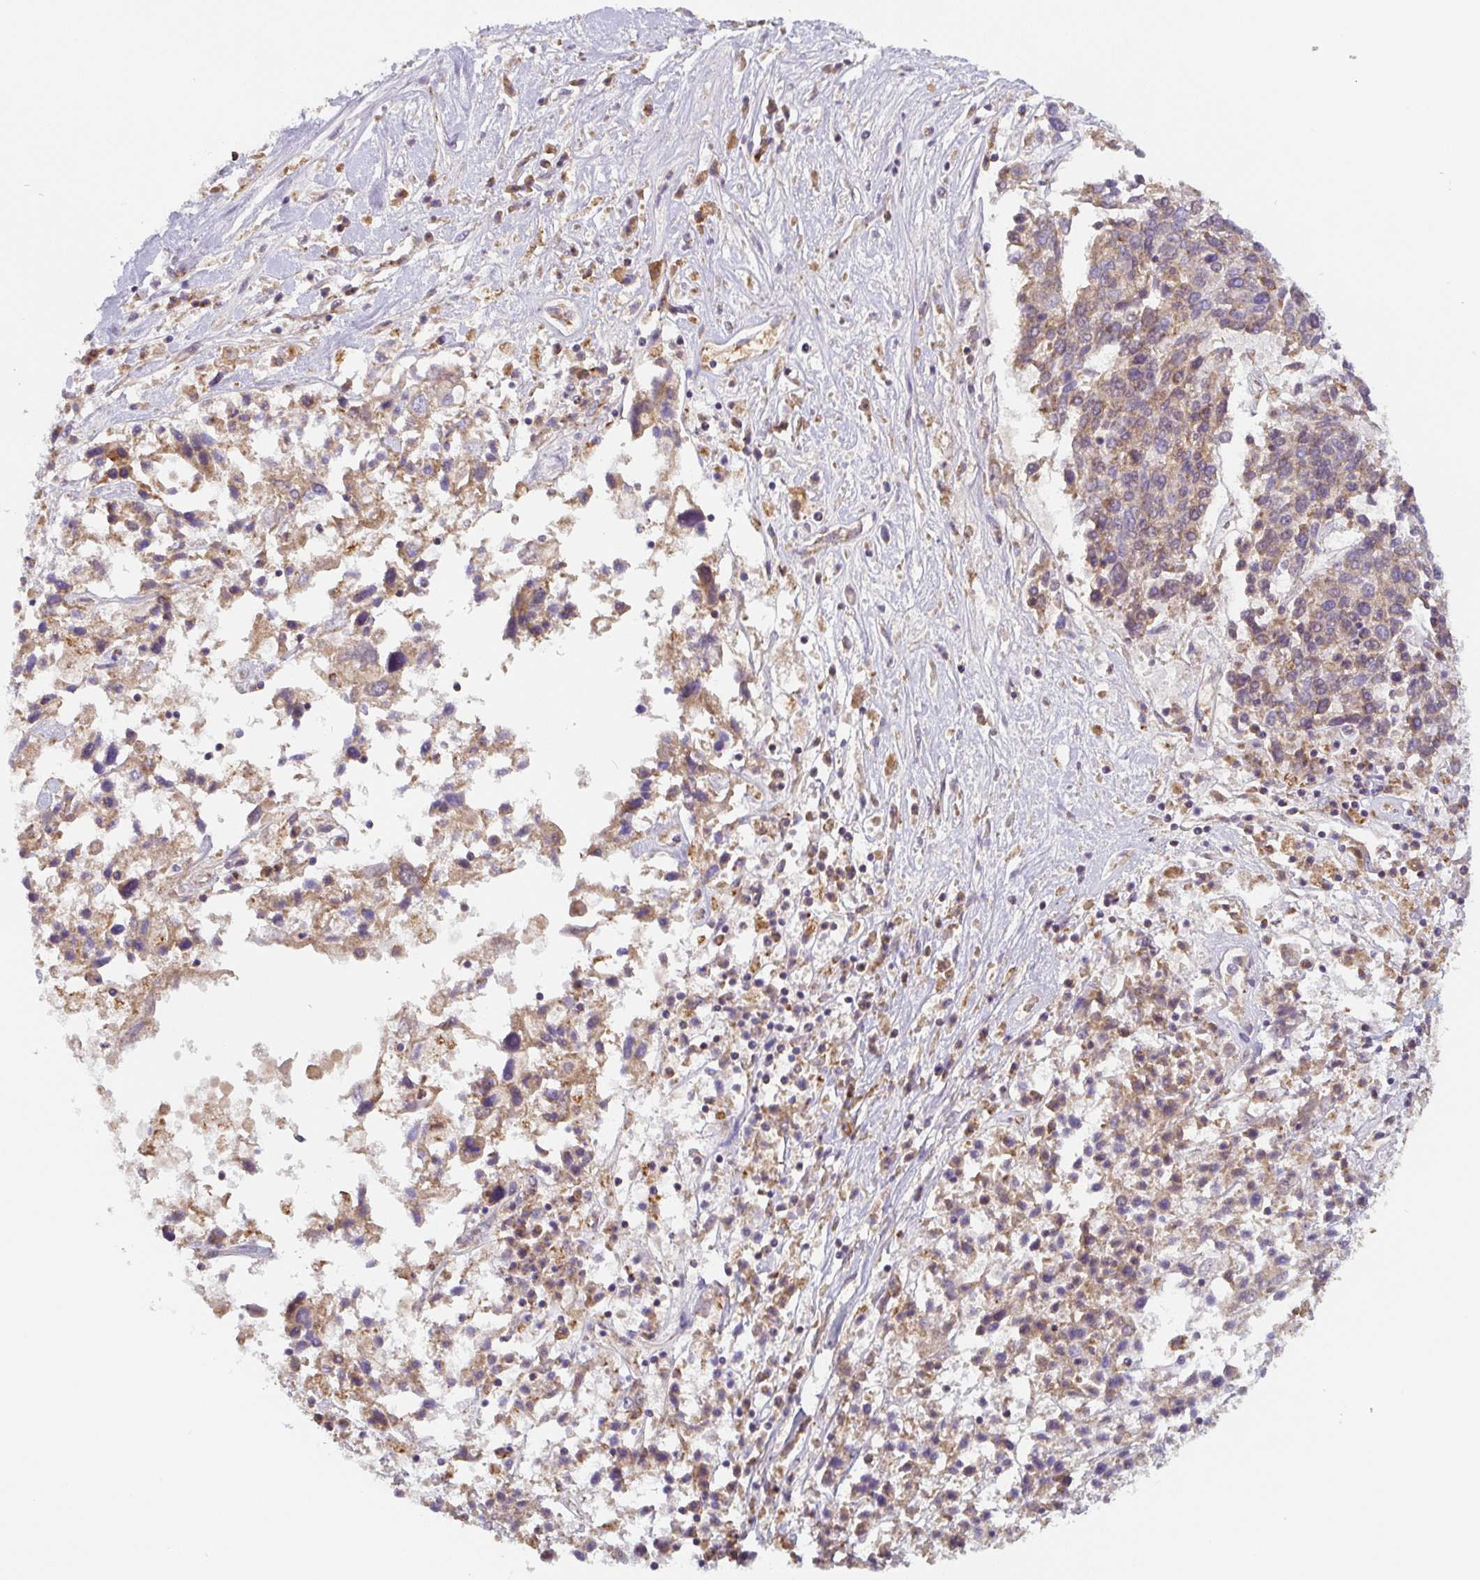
{"staining": {"intensity": "moderate", "quantity": ">75%", "location": "cytoplasmic/membranous"}, "tissue": "ovarian cancer", "cell_type": "Tumor cells", "image_type": "cancer", "snomed": [{"axis": "morphology", "description": "Carcinoma, endometroid"}, {"axis": "topography", "description": "Ovary"}], "caption": "Ovarian endometroid carcinoma stained with a brown dye exhibits moderate cytoplasmic/membranous positive positivity in approximately >75% of tumor cells.", "gene": "MT-CO2", "patient": {"sex": "female", "age": 62}}